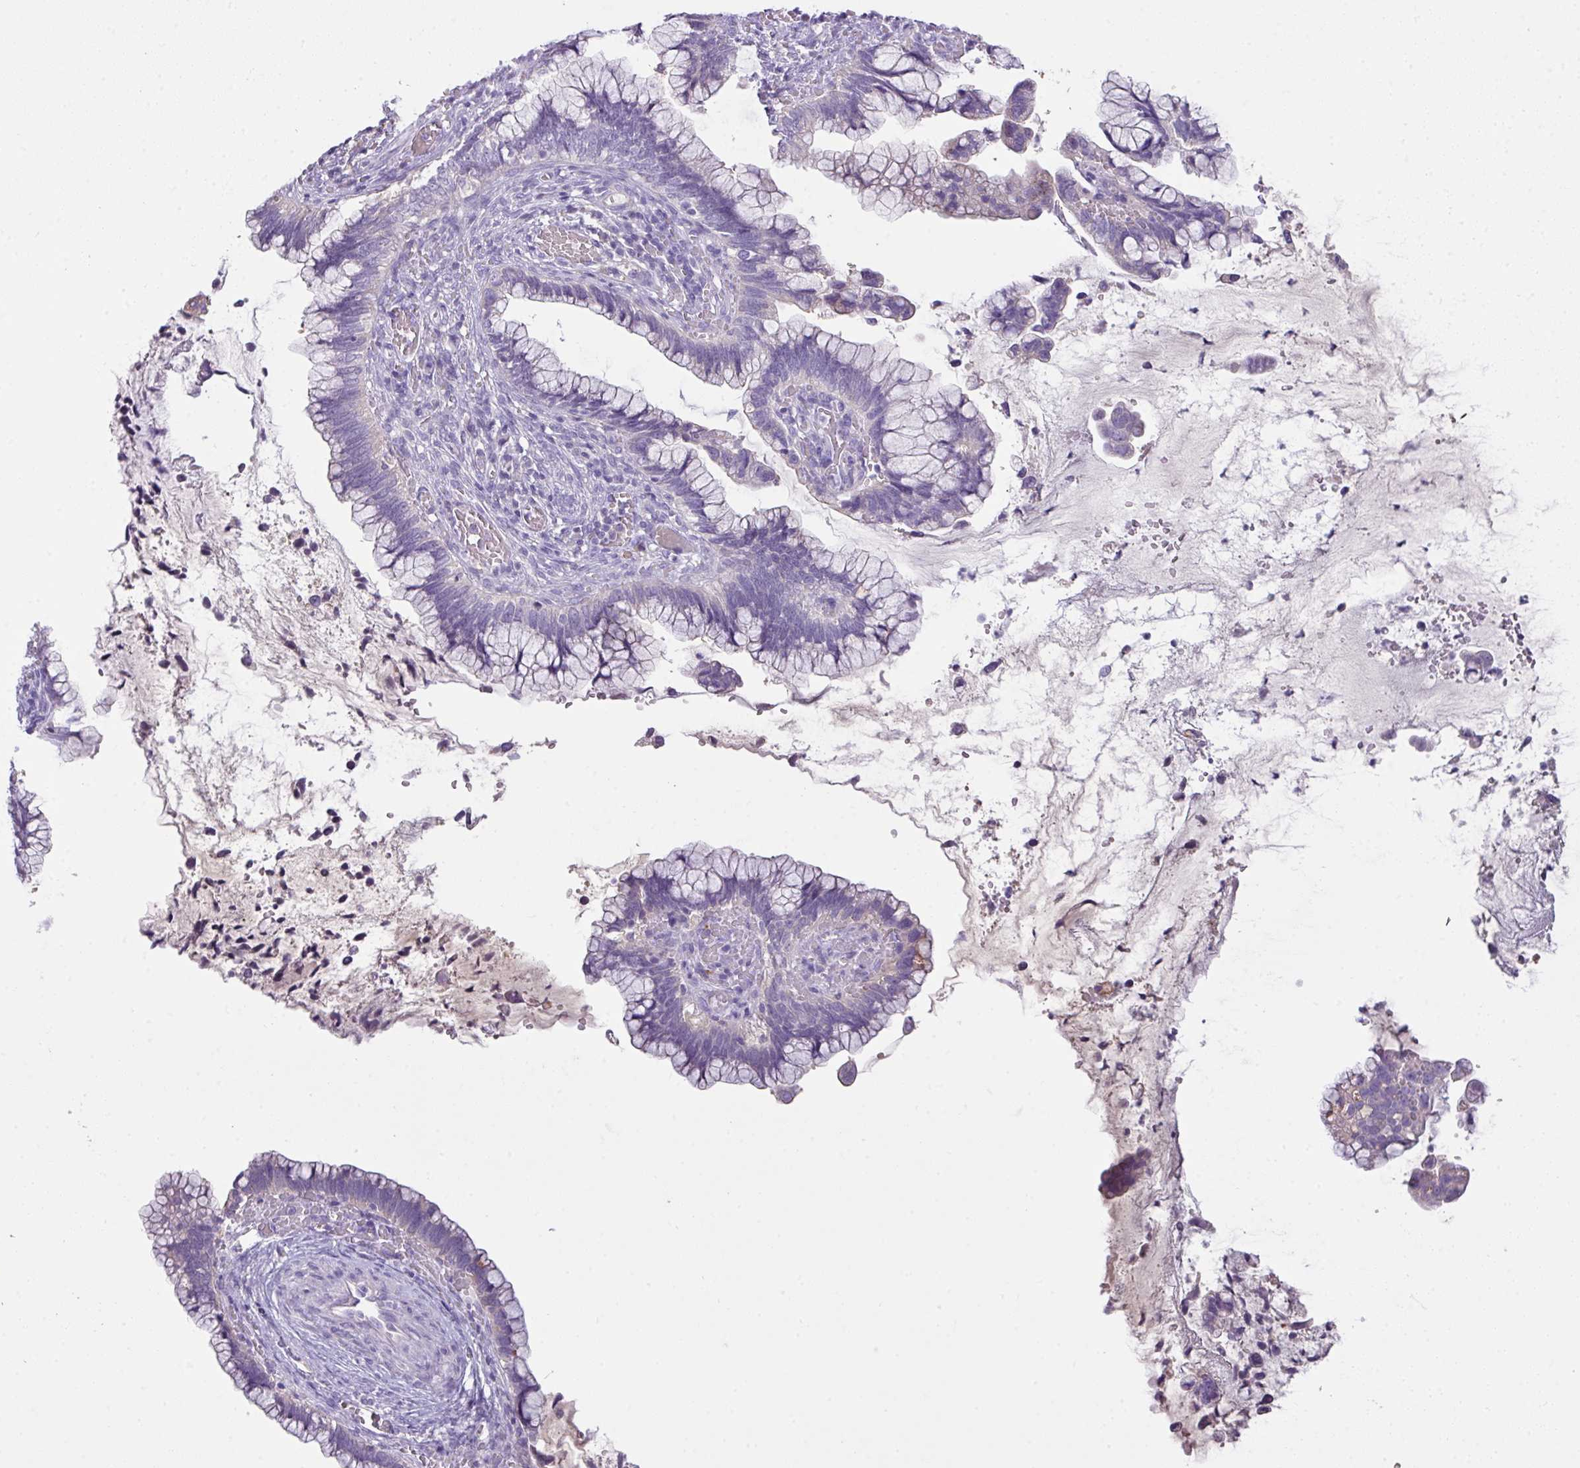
{"staining": {"intensity": "negative", "quantity": "none", "location": "none"}, "tissue": "cervical cancer", "cell_type": "Tumor cells", "image_type": "cancer", "snomed": [{"axis": "morphology", "description": "Adenocarcinoma, NOS"}, {"axis": "topography", "description": "Cervix"}], "caption": "Immunohistochemistry histopathology image of neoplastic tissue: human adenocarcinoma (cervical) stained with DAB demonstrates no significant protein staining in tumor cells. (DAB immunohistochemistry (IHC) with hematoxylin counter stain).", "gene": "OR6C6", "patient": {"sex": "female", "age": 44}}